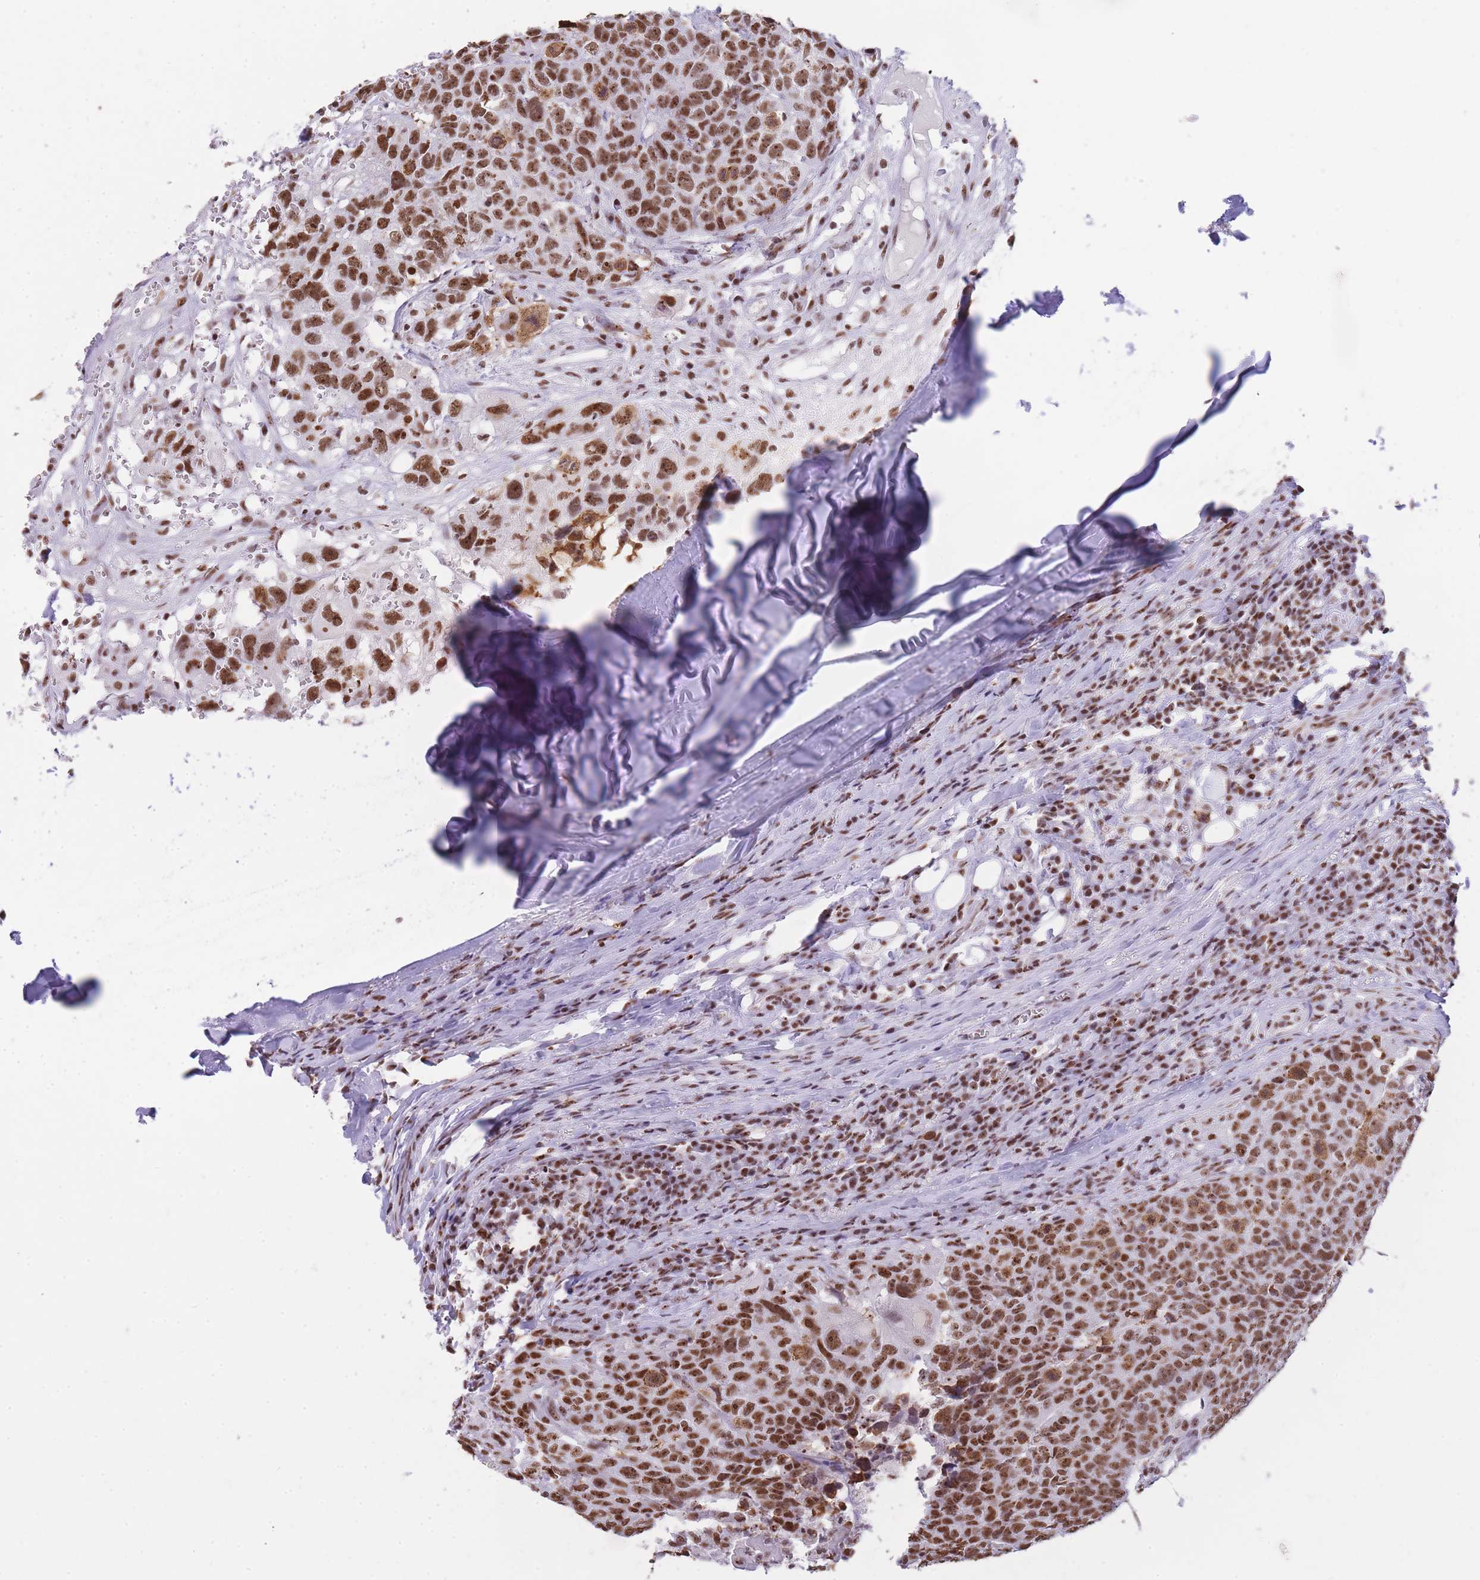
{"staining": {"intensity": "strong", "quantity": ">75%", "location": "nuclear"}, "tissue": "head and neck cancer", "cell_type": "Tumor cells", "image_type": "cancer", "snomed": [{"axis": "morphology", "description": "Normal tissue, NOS"}, {"axis": "morphology", "description": "Squamous cell carcinoma, NOS"}, {"axis": "topography", "description": "Skeletal muscle"}, {"axis": "topography", "description": "Vascular tissue"}, {"axis": "topography", "description": "Peripheral nerve tissue"}, {"axis": "topography", "description": "Head-Neck"}], "caption": "Immunohistochemistry of human head and neck cancer (squamous cell carcinoma) reveals high levels of strong nuclear expression in about >75% of tumor cells.", "gene": "EVC2", "patient": {"sex": "male", "age": 66}}